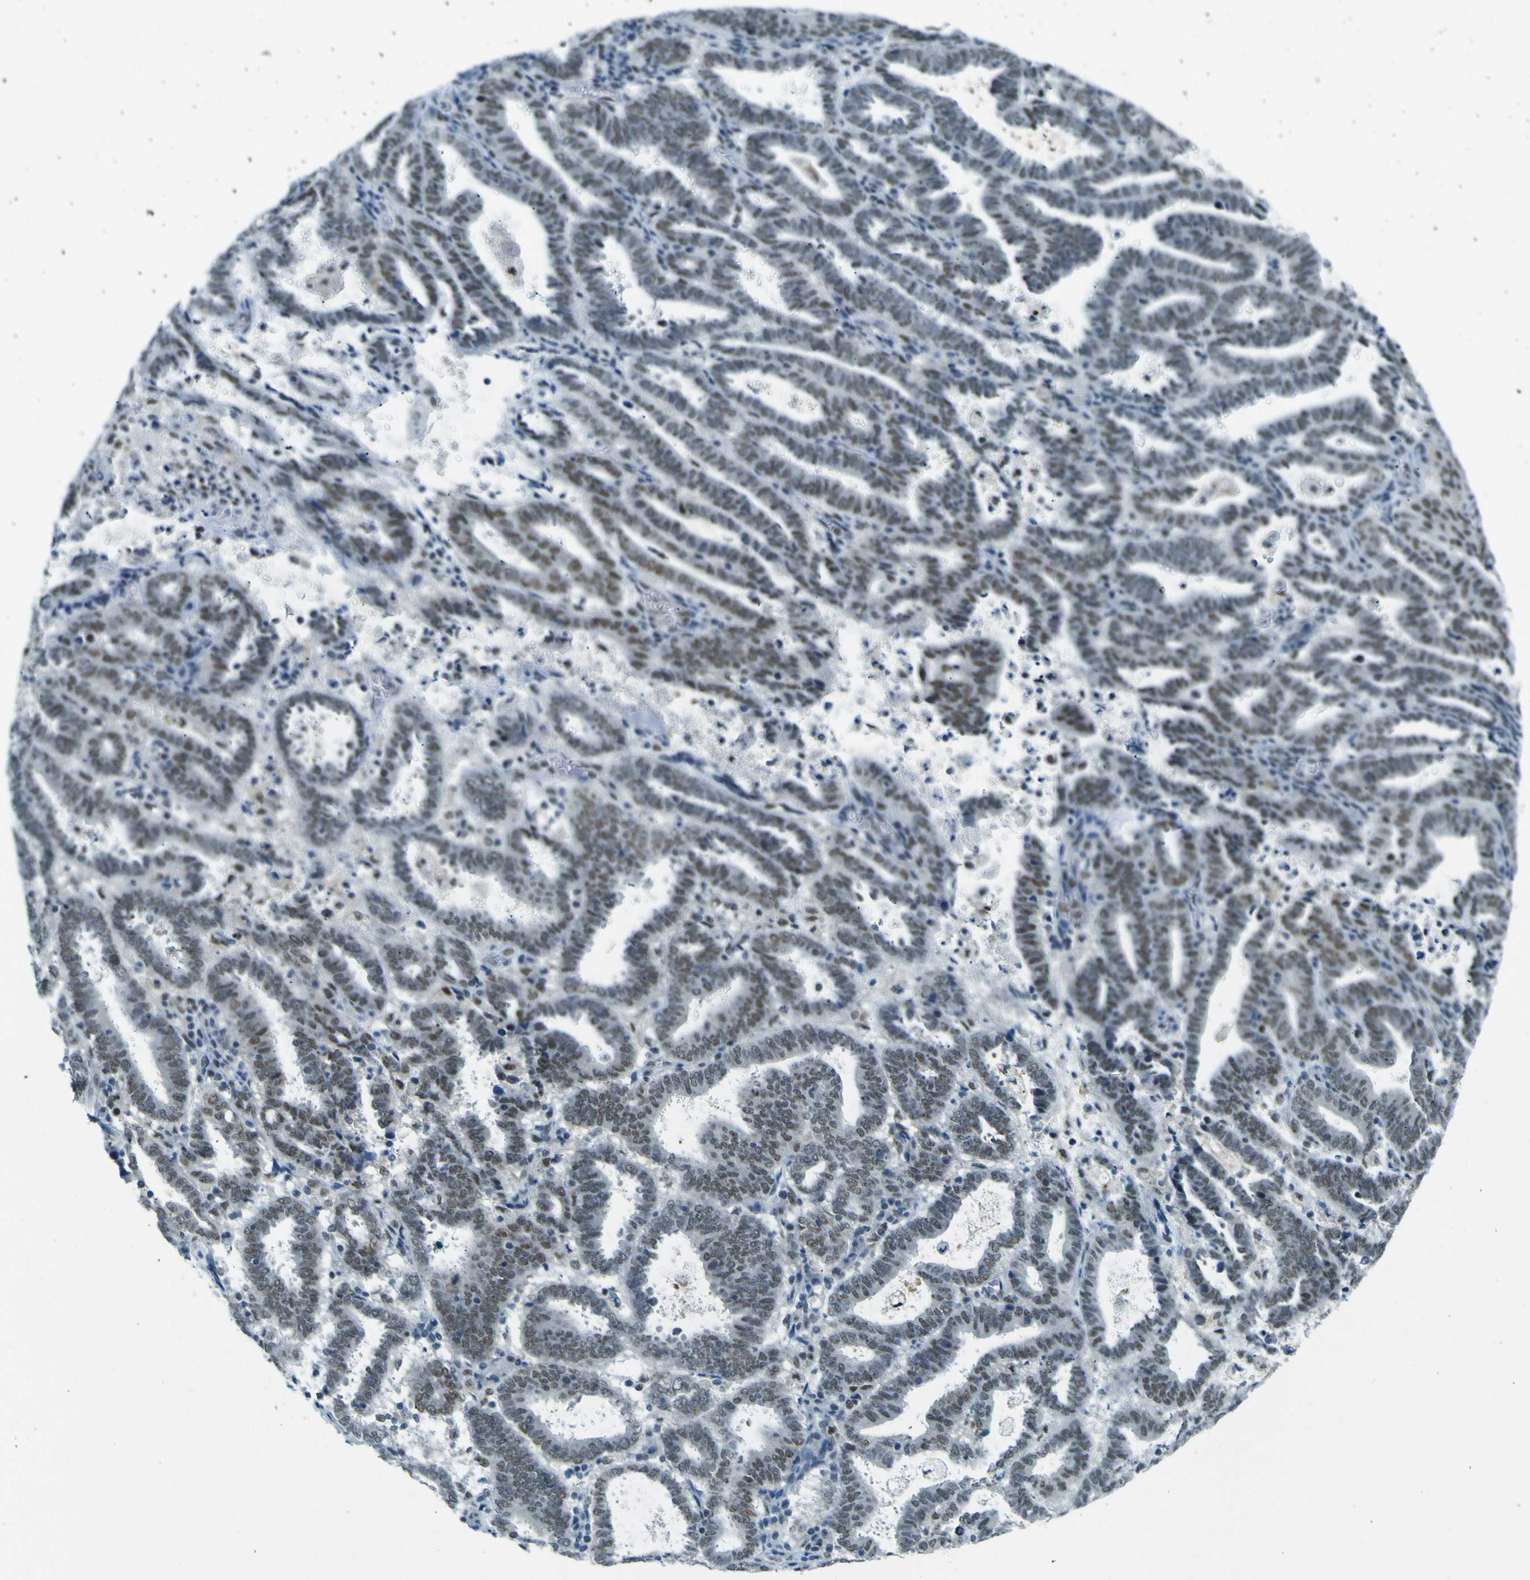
{"staining": {"intensity": "weak", "quantity": "25%-75%", "location": "nuclear"}, "tissue": "endometrial cancer", "cell_type": "Tumor cells", "image_type": "cancer", "snomed": [{"axis": "morphology", "description": "Adenocarcinoma, NOS"}, {"axis": "topography", "description": "Uterus"}], "caption": "This is a photomicrograph of immunohistochemistry (IHC) staining of endometrial adenocarcinoma, which shows weak expression in the nuclear of tumor cells.", "gene": "CEBPG", "patient": {"sex": "female", "age": 83}}